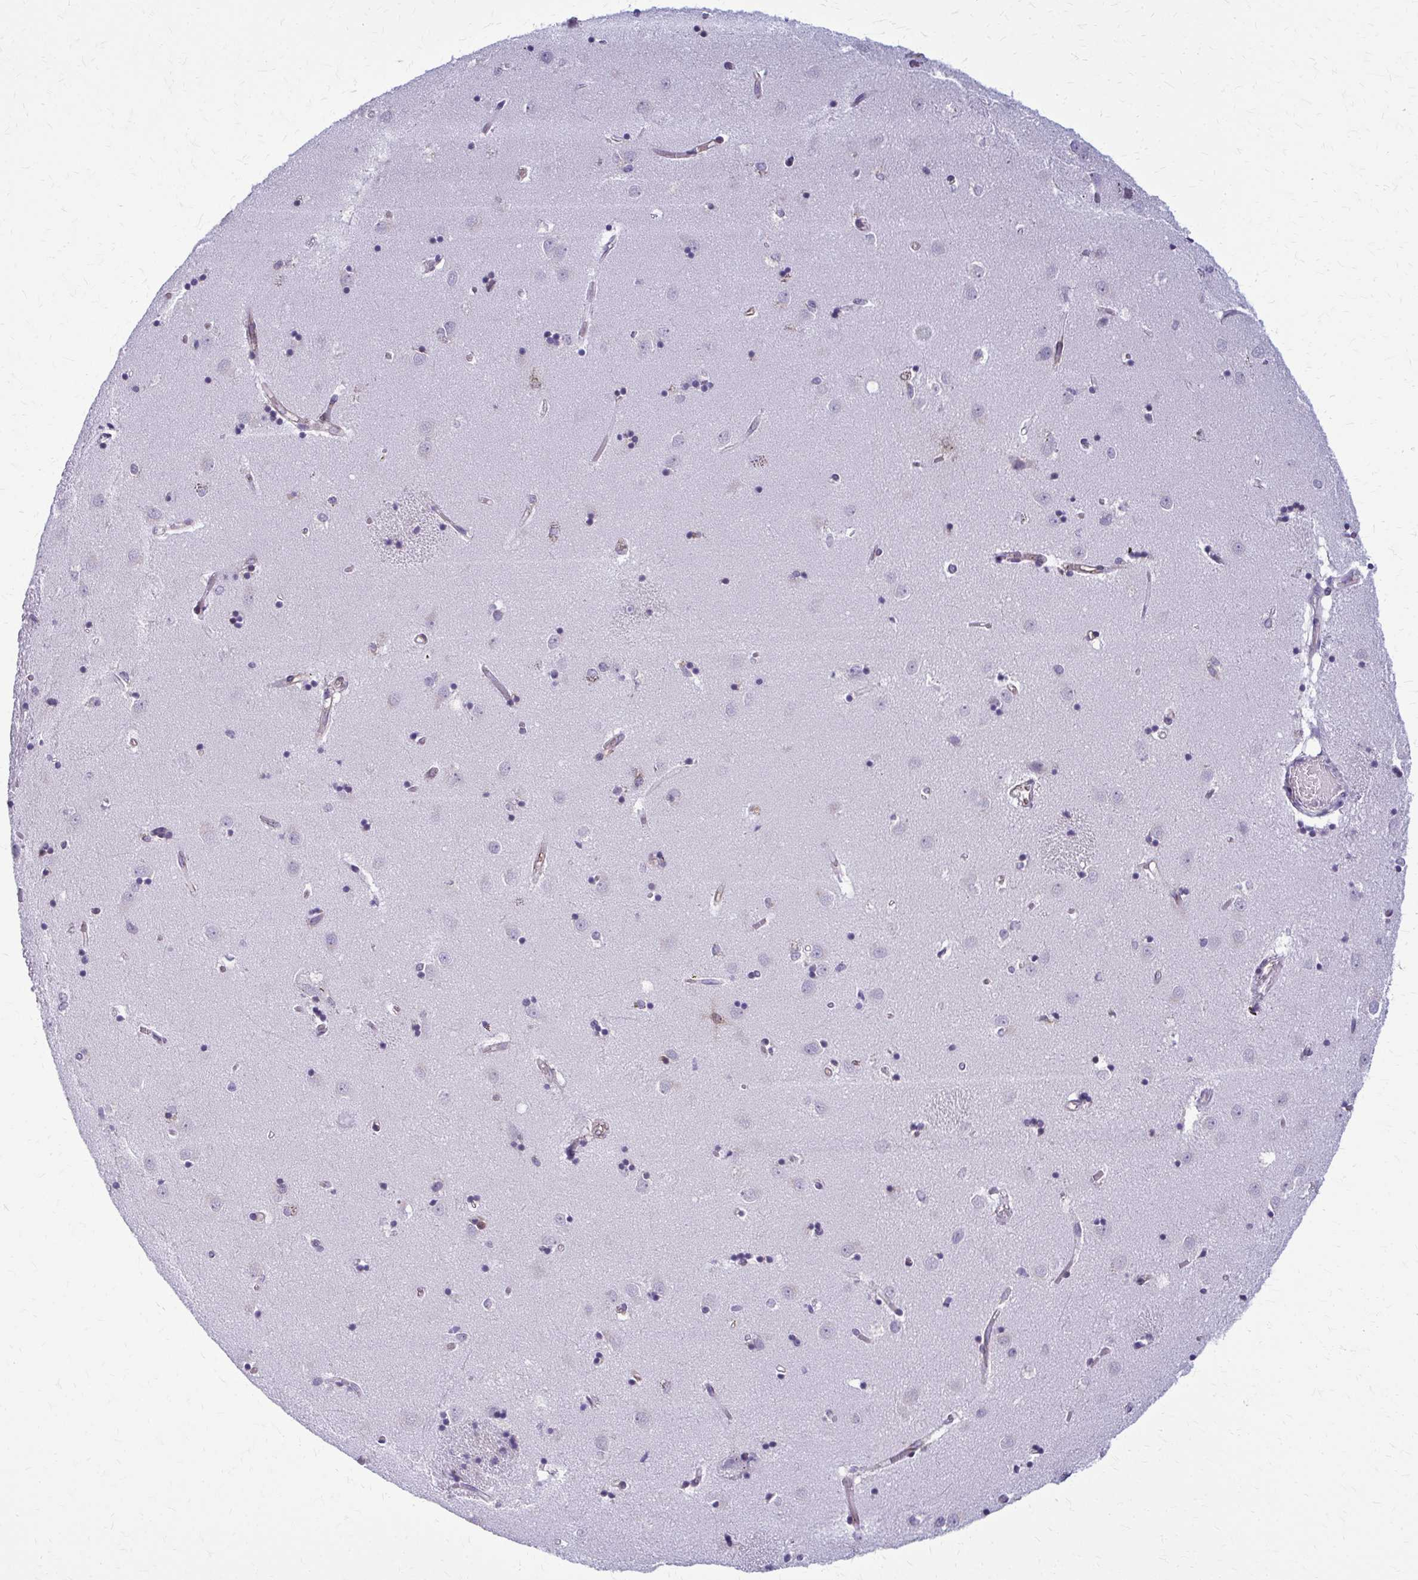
{"staining": {"intensity": "negative", "quantity": "none", "location": "none"}, "tissue": "caudate", "cell_type": "Glial cells", "image_type": "normal", "snomed": [{"axis": "morphology", "description": "Normal tissue, NOS"}, {"axis": "topography", "description": "Lateral ventricle wall"}], "caption": "IHC micrograph of unremarkable caudate: caudate stained with DAB demonstrates no significant protein expression in glial cells. (Stains: DAB immunohistochemistry (IHC) with hematoxylin counter stain, Microscopy: brightfield microscopy at high magnification).", "gene": "DEPP1", "patient": {"sex": "male", "age": 54}}